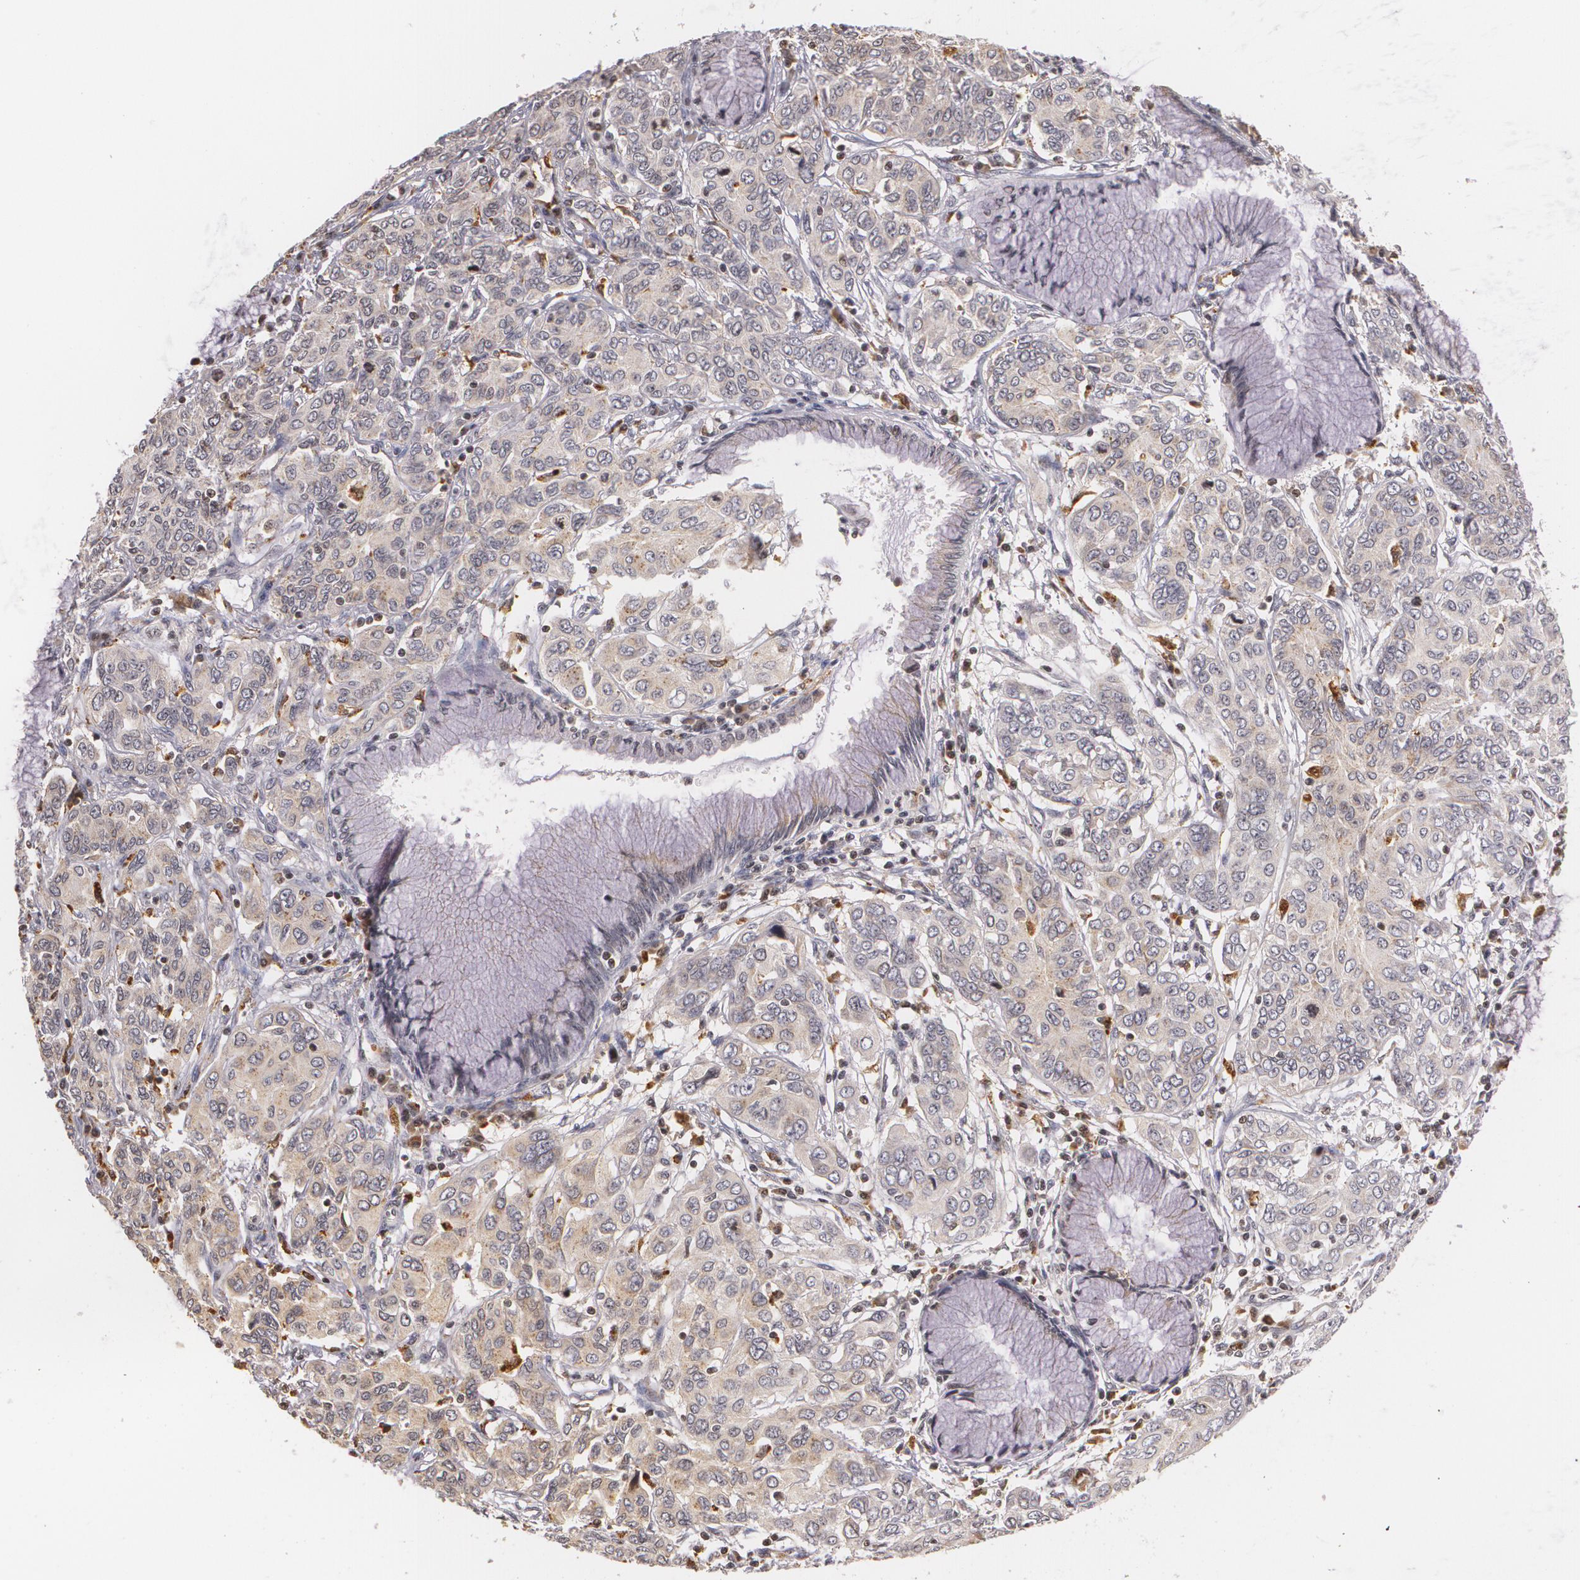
{"staining": {"intensity": "weak", "quantity": ">75%", "location": "cytoplasmic/membranous"}, "tissue": "cervical cancer", "cell_type": "Tumor cells", "image_type": "cancer", "snomed": [{"axis": "morphology", "description": "Squamous cell carcinoma, NOS"}, {"axis": "topography", "description": "Cervix"}], "caption": "Protein expression analysis of human cervical squamous cell carcinoma reveals weak cytoplasmic/membranous expression in about >75% of tumor cells. (DAB (3,3'-diaminobenzidine) IHC, brown staining for protein, blue staining for nuclei).", "gene": "VAV3", "patient": {"sex": "female", "age": 38}}